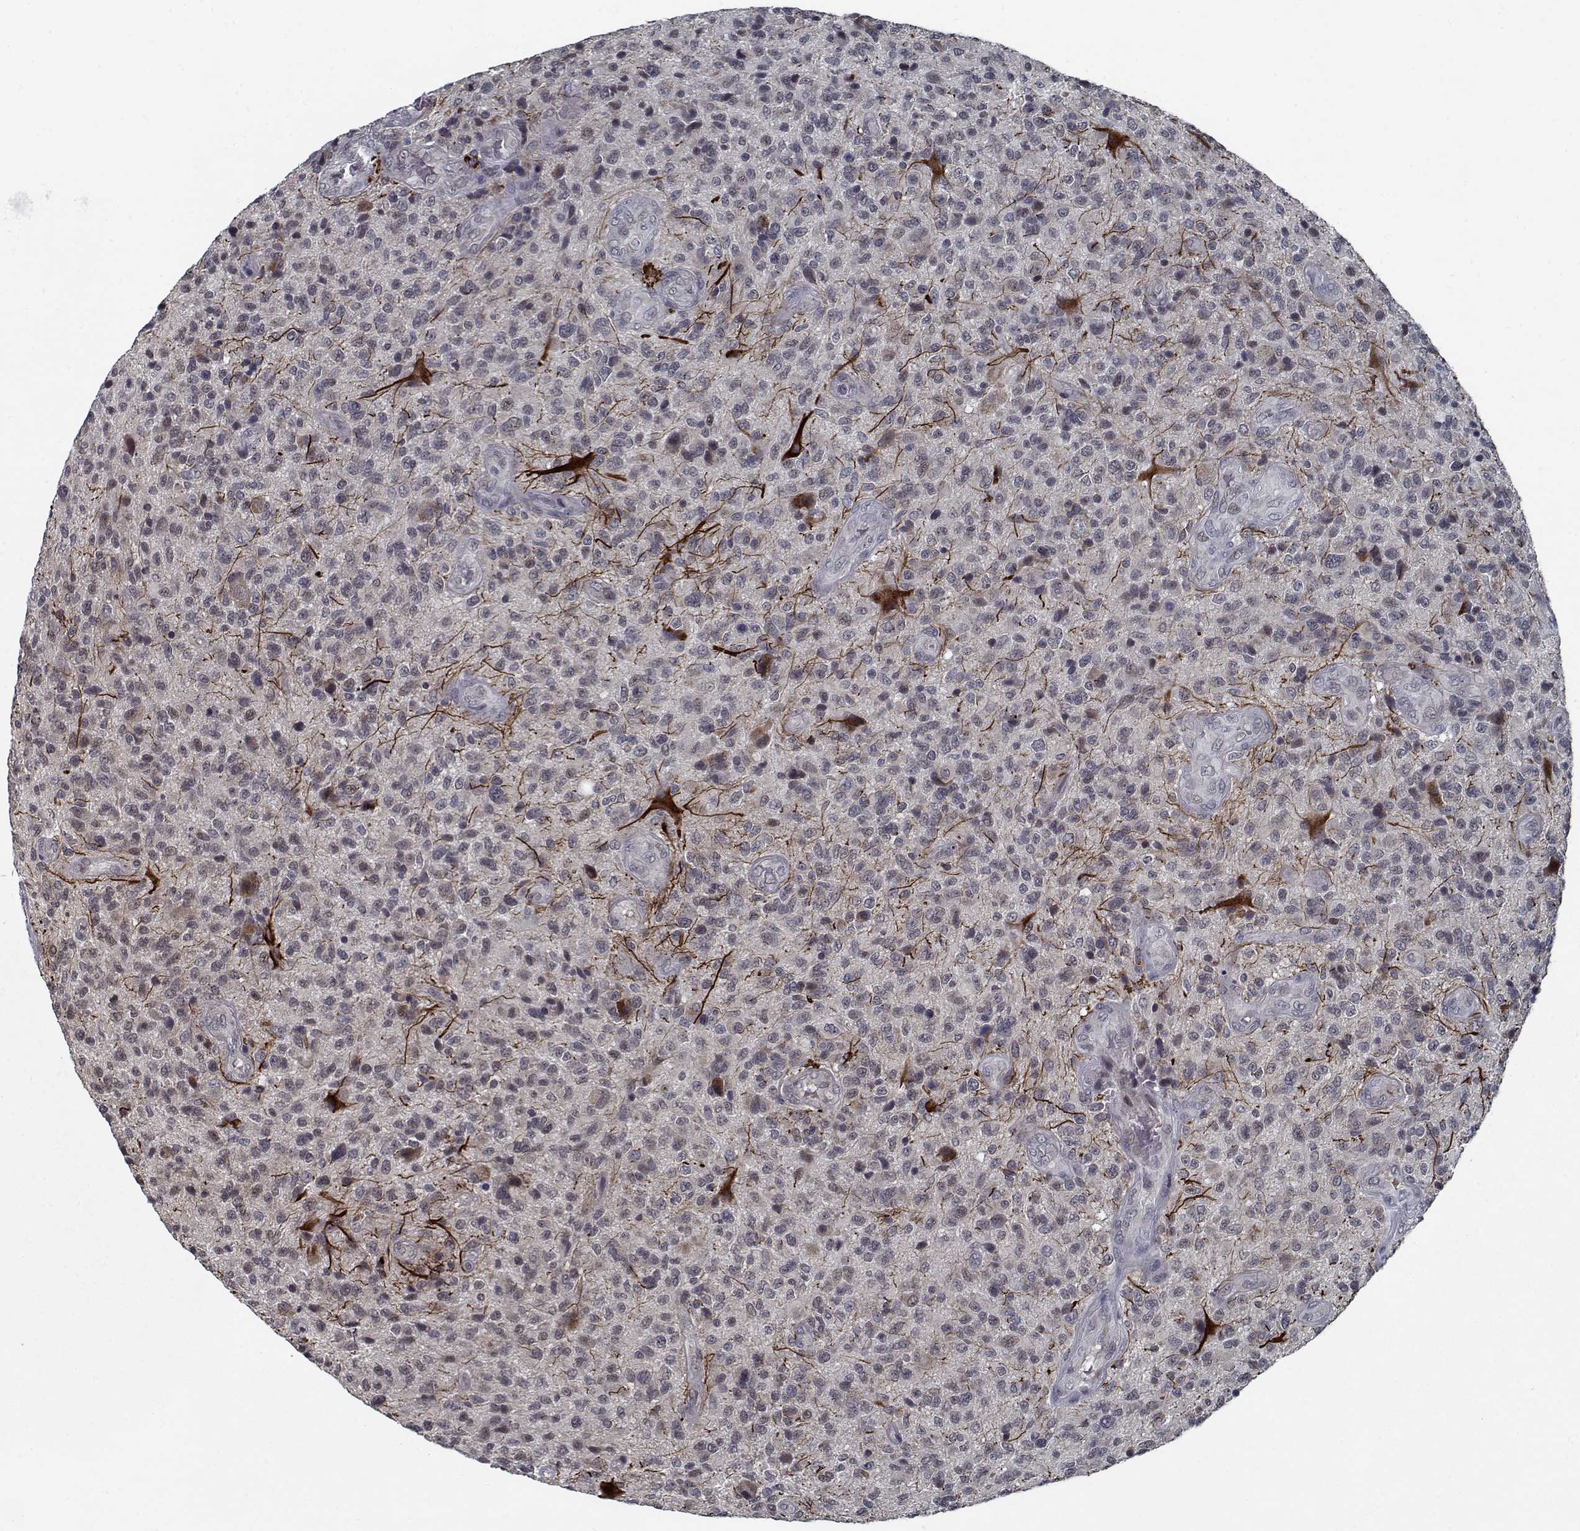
{"staining": {"intensity": "negative", "quantity": "none", "location": "none"}, "tissue": "glioma", "cell_type": "Tumor cells", "image_type": "cancer", "snomed": [{"axis": "morphology", "description": "Glioma, malignant, High grade"}, {"axis": "topography", "description": "Brain"}], "caption": "Tumor cells show no significant staining in malignant glioma (high-grade).", "gene": "NLK", "patient": {"sex": "male", "age": 47}}